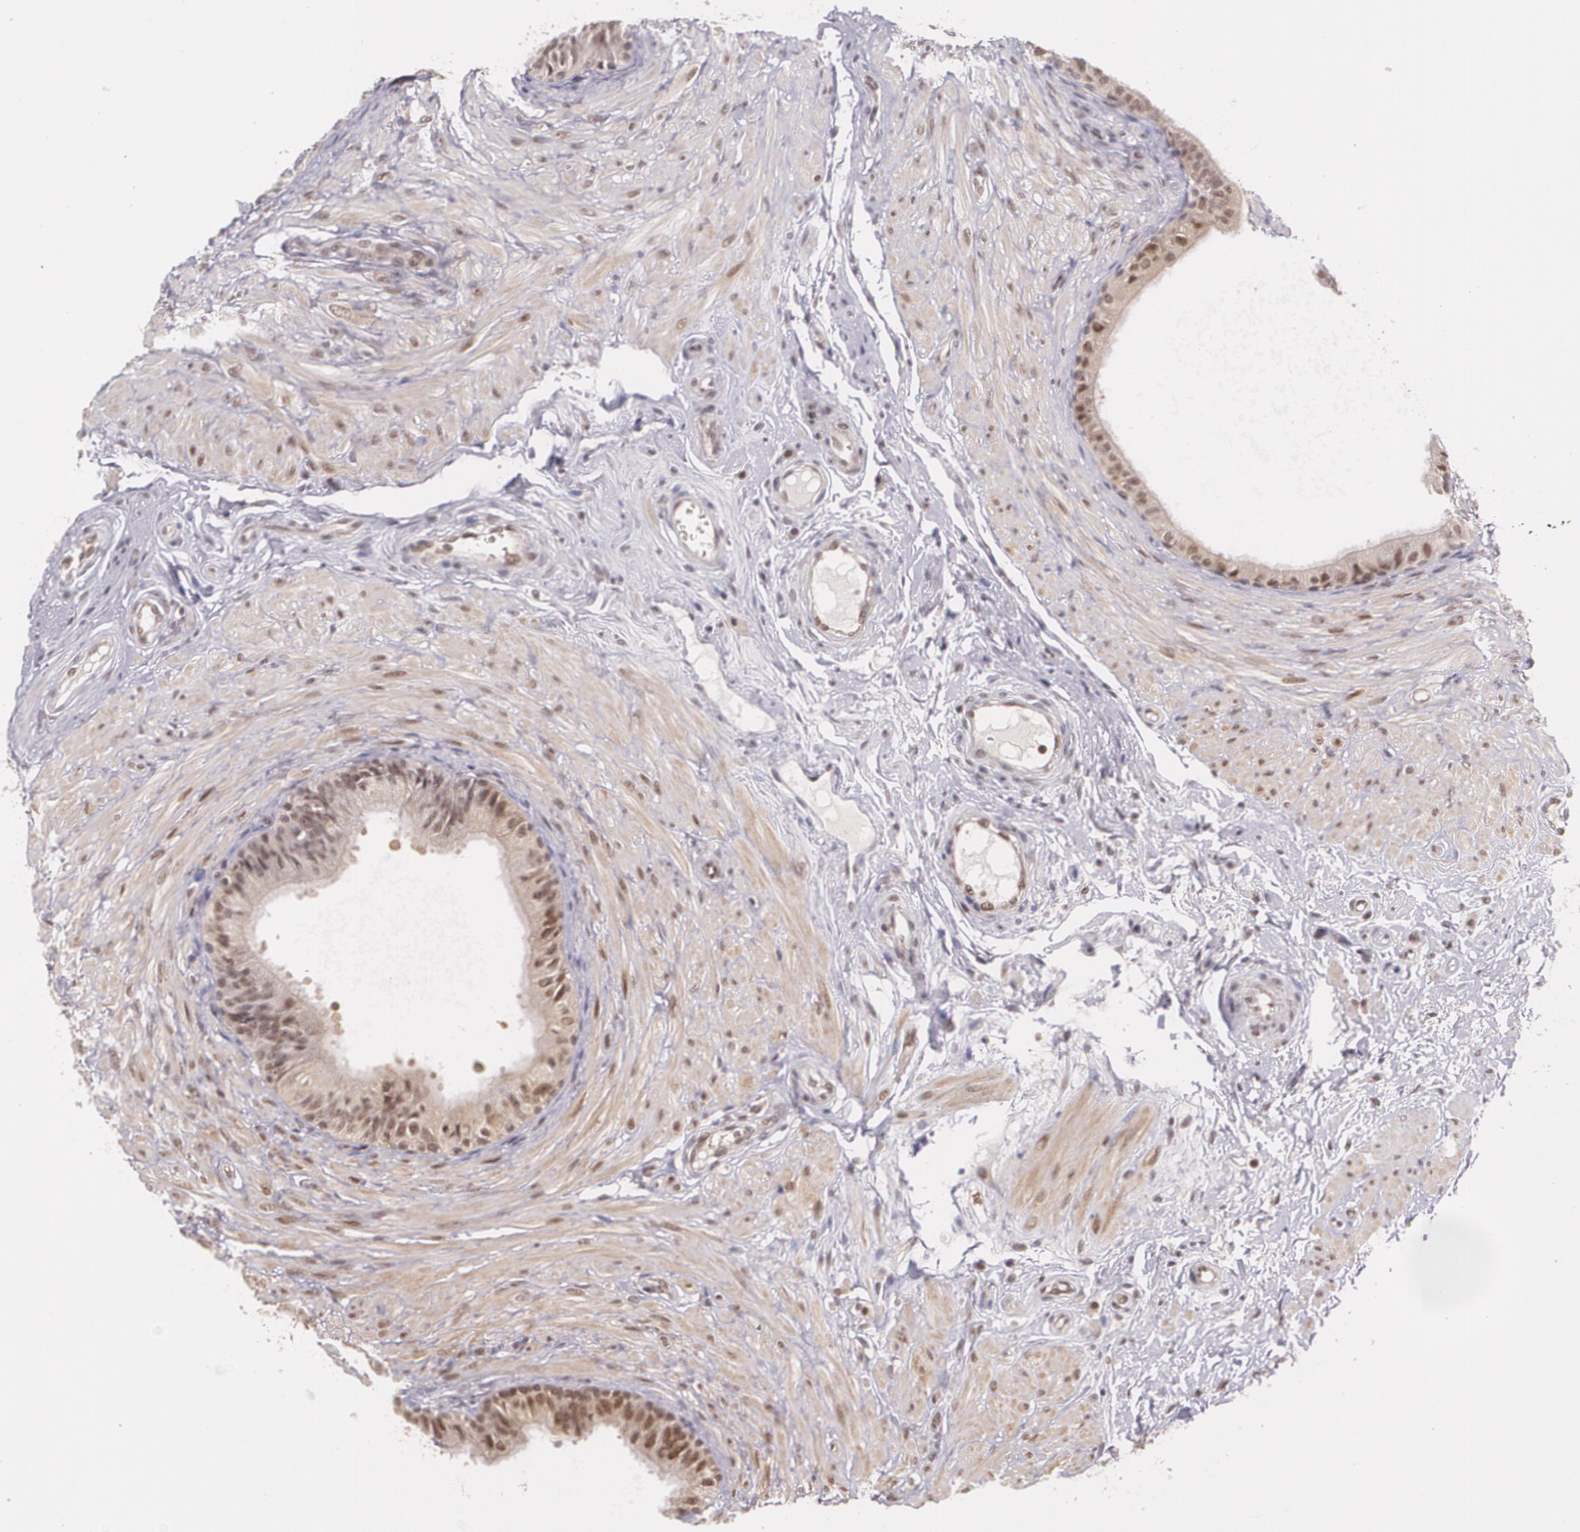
{"staining": {"intensity": "moderate", "quantity": "25%-75%", "location": "cytoplasmic/membranous,nuclear"}, "tissue": "epididymis", "cell_type": "Glandular cells", "image_type": "normal", "snomed": [{"axis": "morphology", "description": "Normal tissue, NOS"}, {"axis": "topography", "description": "Epididymis"}], "caption": "The photomicrograph reveals a brown stain indicating the presence of a protein in the cytoplasmic/membranous,nuclear of glandular cells in epididymis.", "gene": "CUL2", "patient": {"sex": "male", "age": 68}}